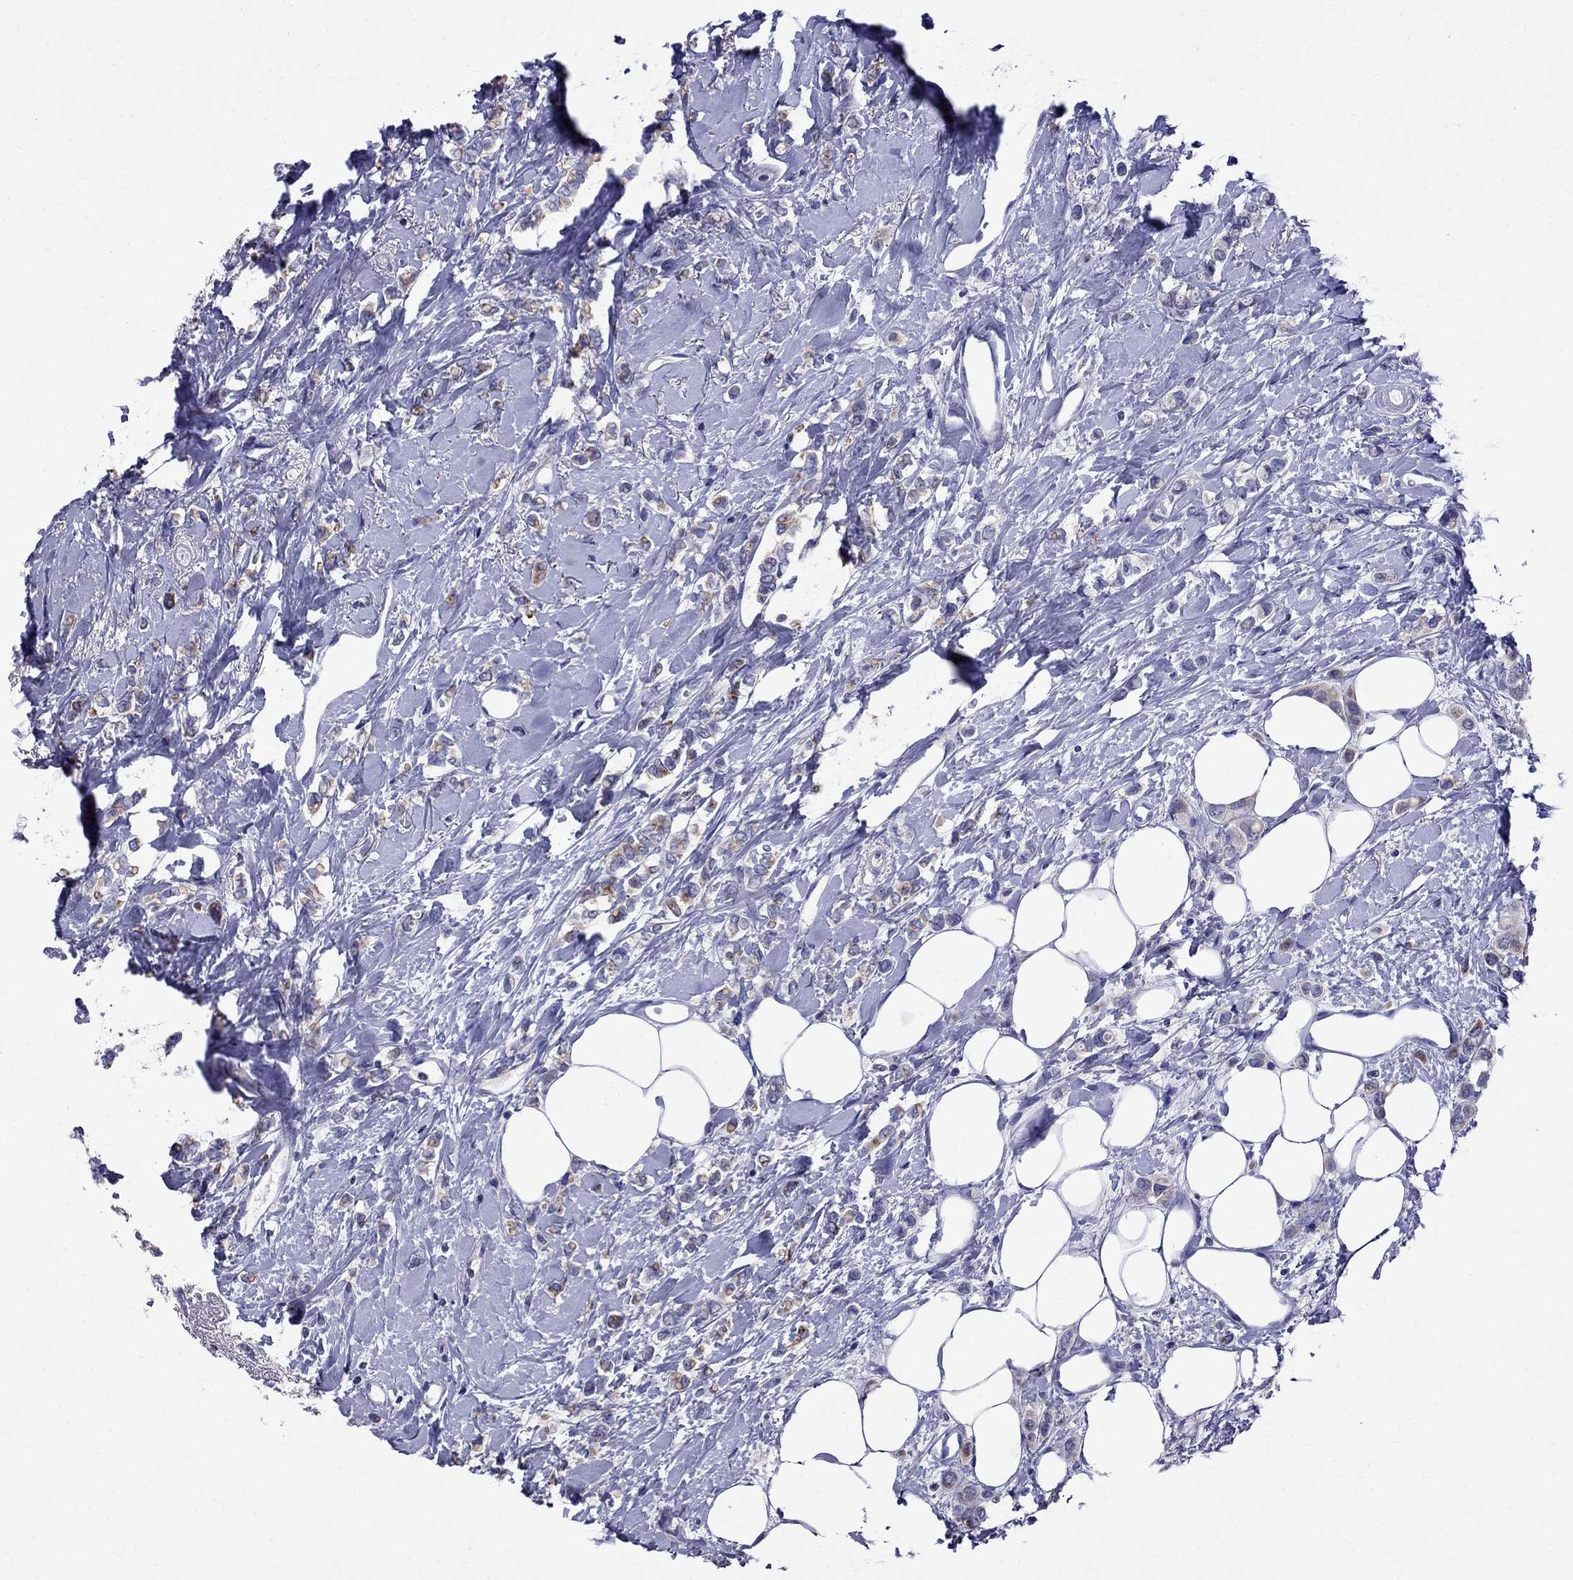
{"staining": {"intensity": "weak", "quantity": ">75%", "location": "cytoplasmic/membranous"}, "tissue": "breast cancer", "cell_type": "Tumor cells", "image_type": "cancer", "snomed": [{"axis": "morphology", "description": "Lobular carcinoma"}, {"axis": "topography", "description": "Breast"}], "caption": "An image of lobular carcinoma (breast) stained for a protein displays weak cytoplasmic/membranous brown staining in tumor cells.", "gene": "OXCT2", "patient": {"sex": "female", "age": 66}}